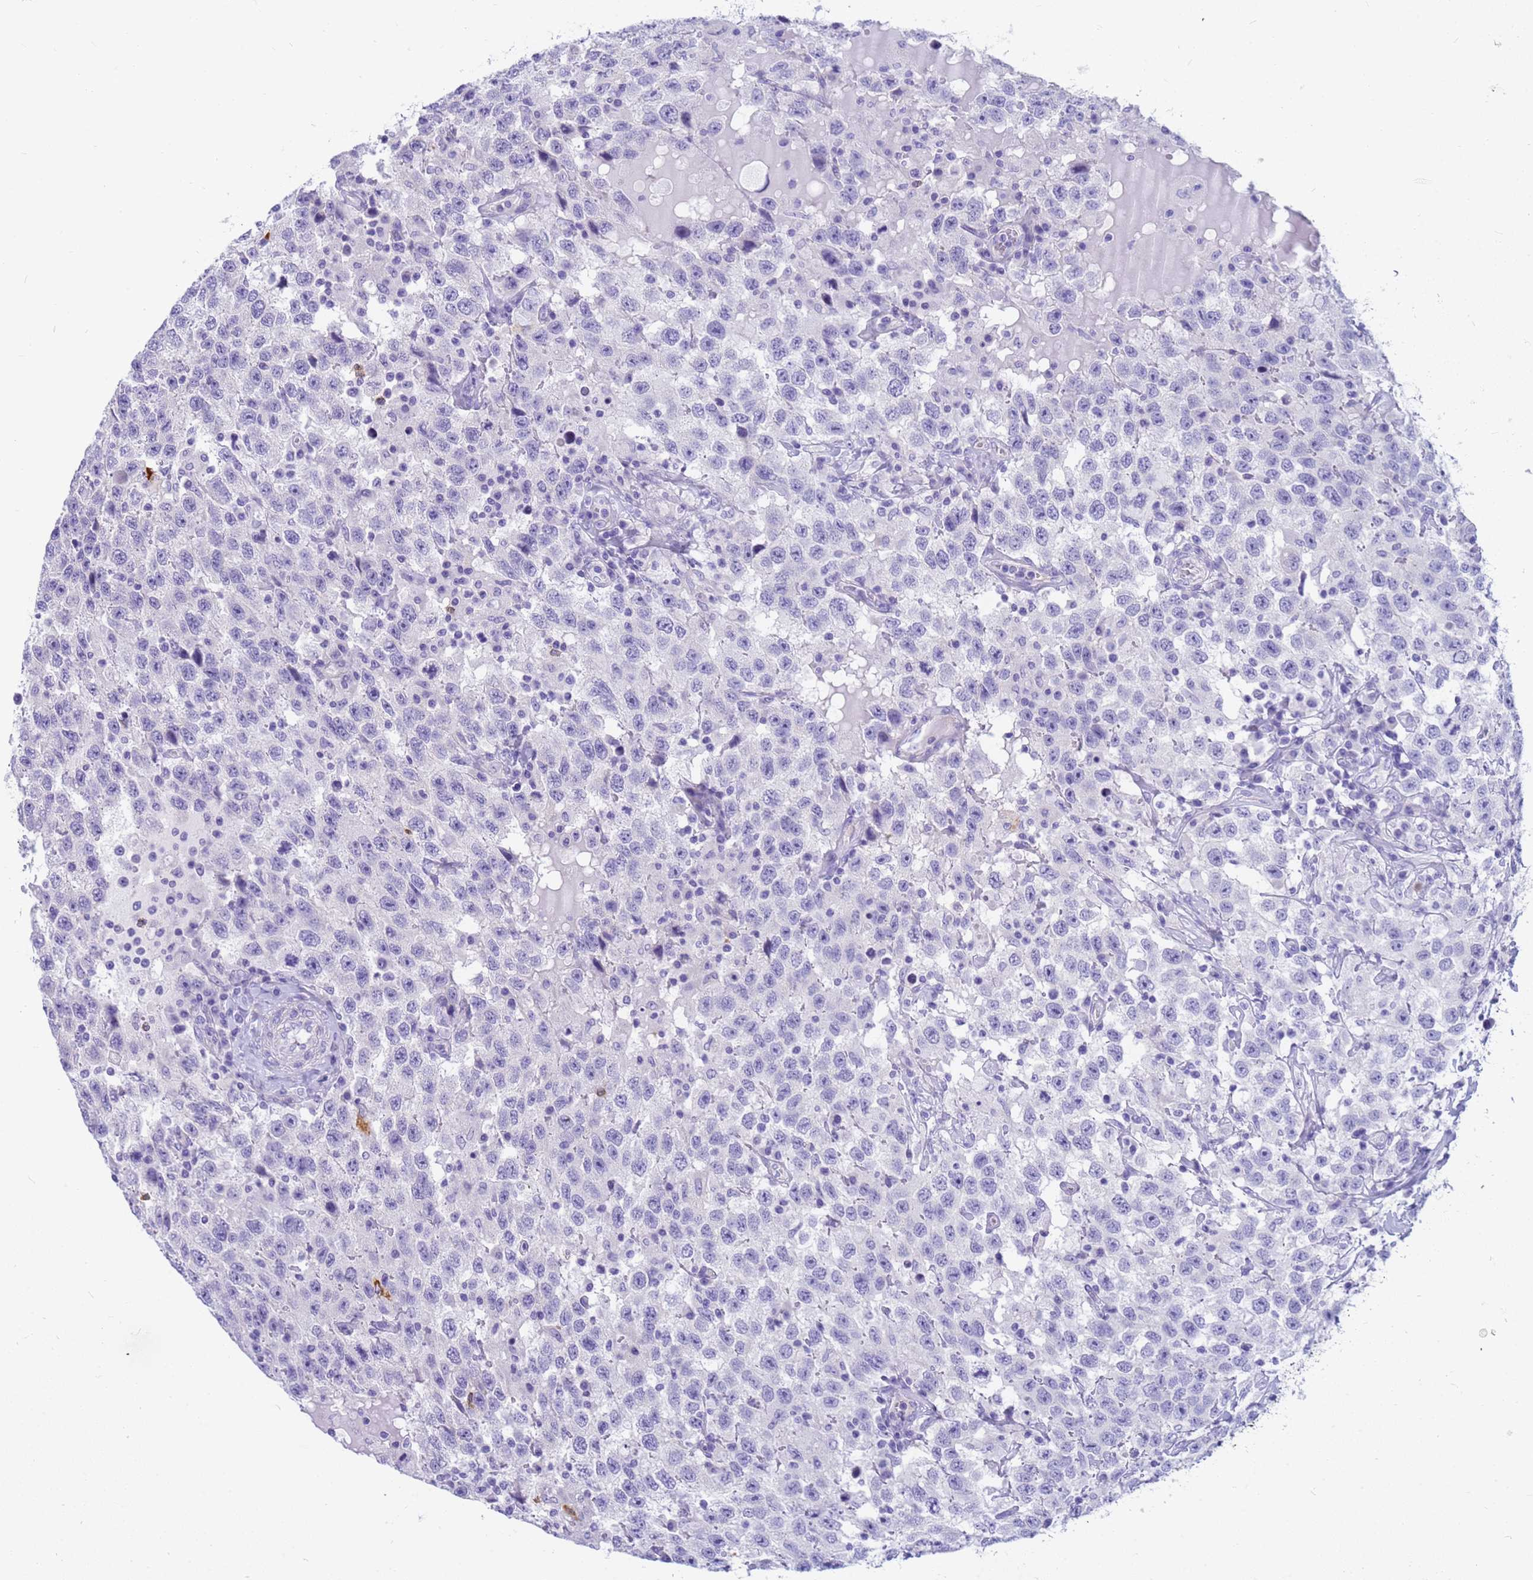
{"staining": {"intensity": "negative", "quantity": "none", "location": "none"}, "tissue": "testis cancer", "cell_type": "Tumor cells", "image_type": "cancer", "snomed": [{"axis": "morphology", "description": "Seminoma, NOS"}, {"axis": "topography", "description": "Testis"}], "caption": "High power microscopy photomicrograph of an immunohistochemistry (IHC) photomicrograph of testis cancer, revealing no significant staining in tumor cells.", "gene": "RNASE2", "patient": {"sex": "male", "age": 41}}